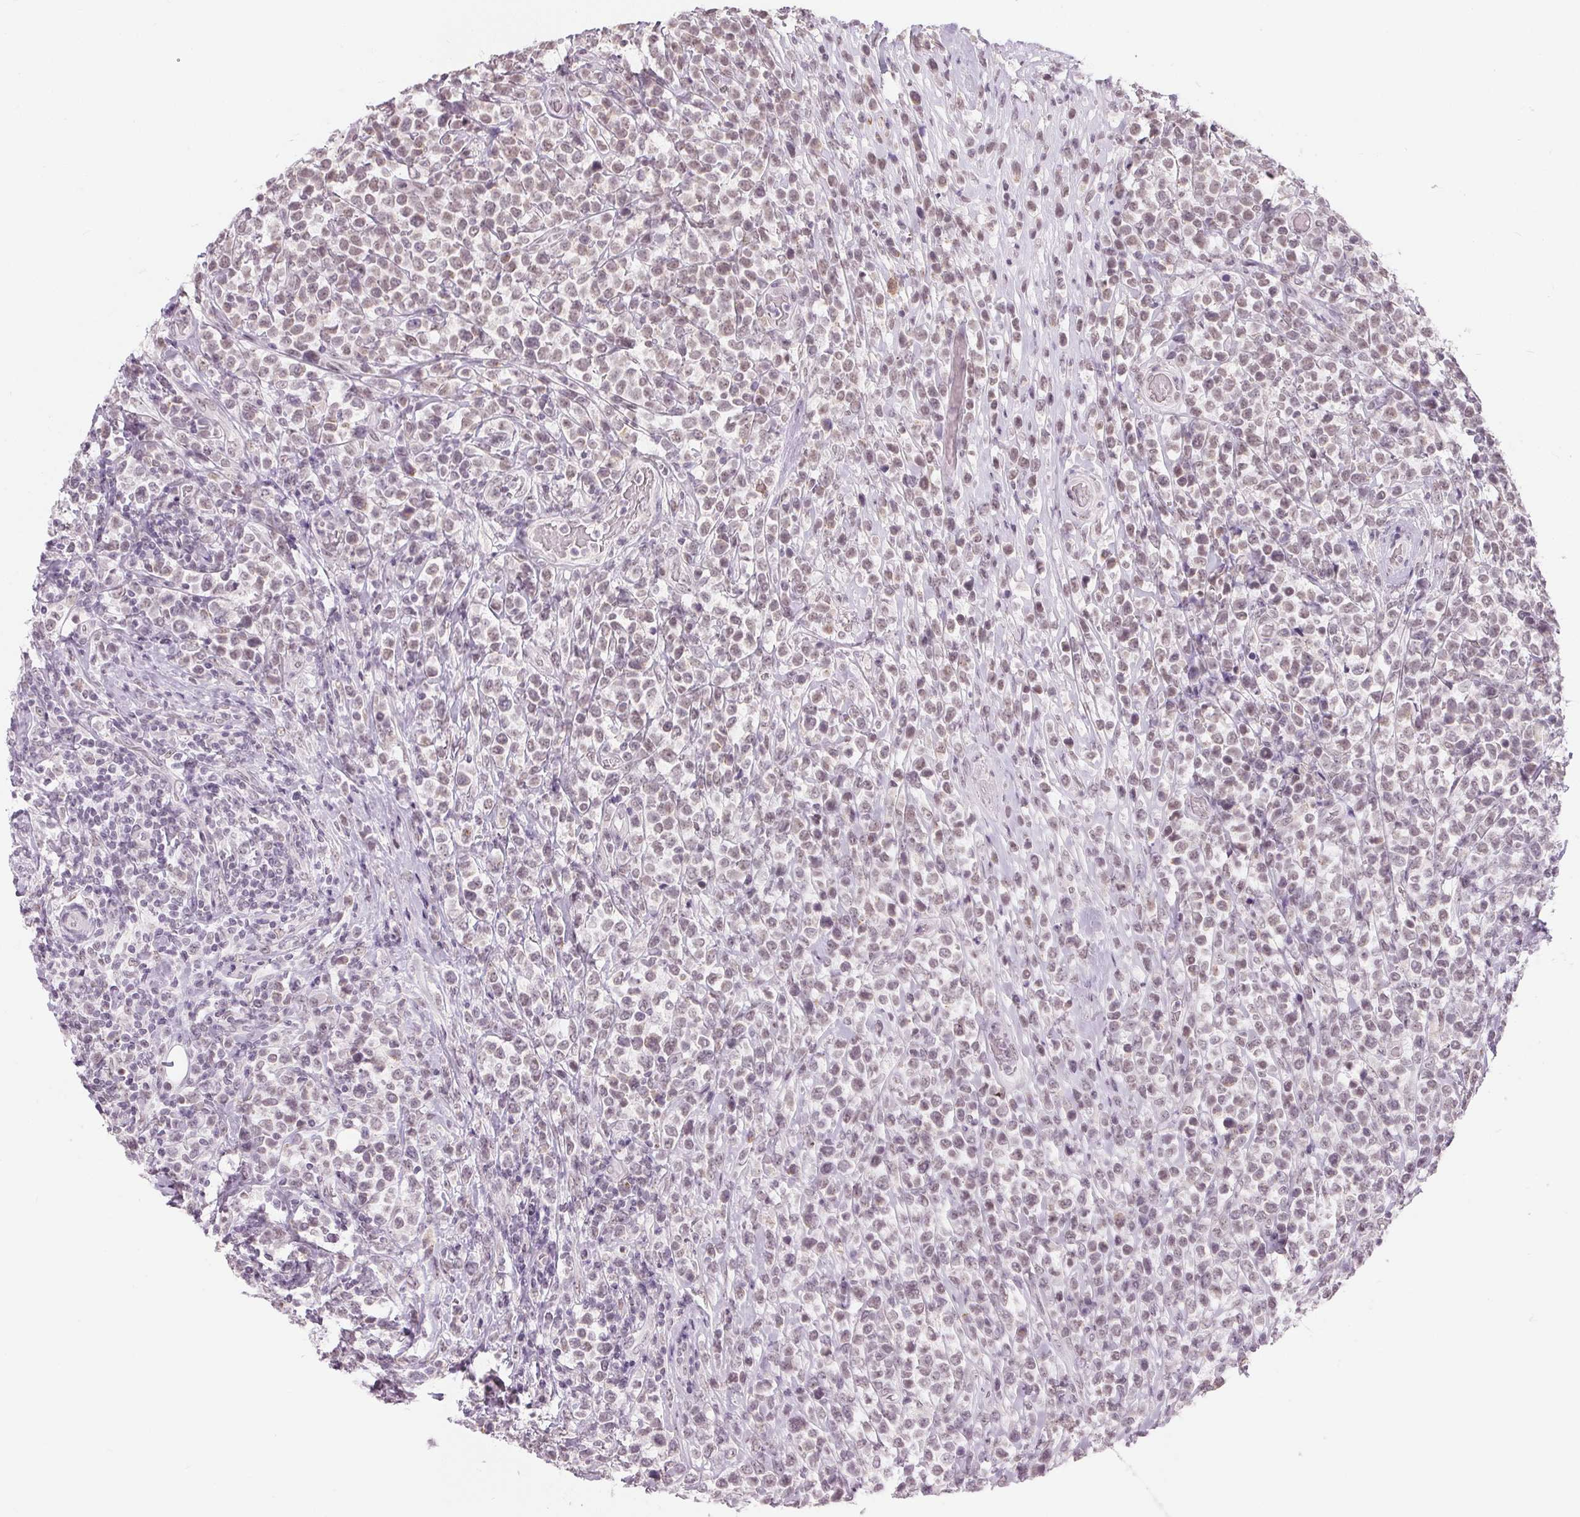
{"staining": {"intensity": "weak", "quantity": "<25%", "location": "nuclear"}, "tissue": "lymphoma", "cell_type": "Tumor cells", "image_type": "cancer", "snomed": [{"axis": "morphology", "description": "Malignant lymphoma, non-Hodgkin's type, High grade"}, {"axis": "topography", "description": "Soft tissue"}], "caption": "DAB immunohistochemical staining of high-grade malignant lymphoma, non-Hodgkin's type exhibits no significant expression in tumor cells. (Stains: DAB (3,3'-diaminobenzidine) immunohistochemistry (IHC) with hematoxylin counter stain, Microscopy: brightfield microscopy at high magnification).", "gene": "NXF3", "patient": {"sex": "female", "age": 56}}